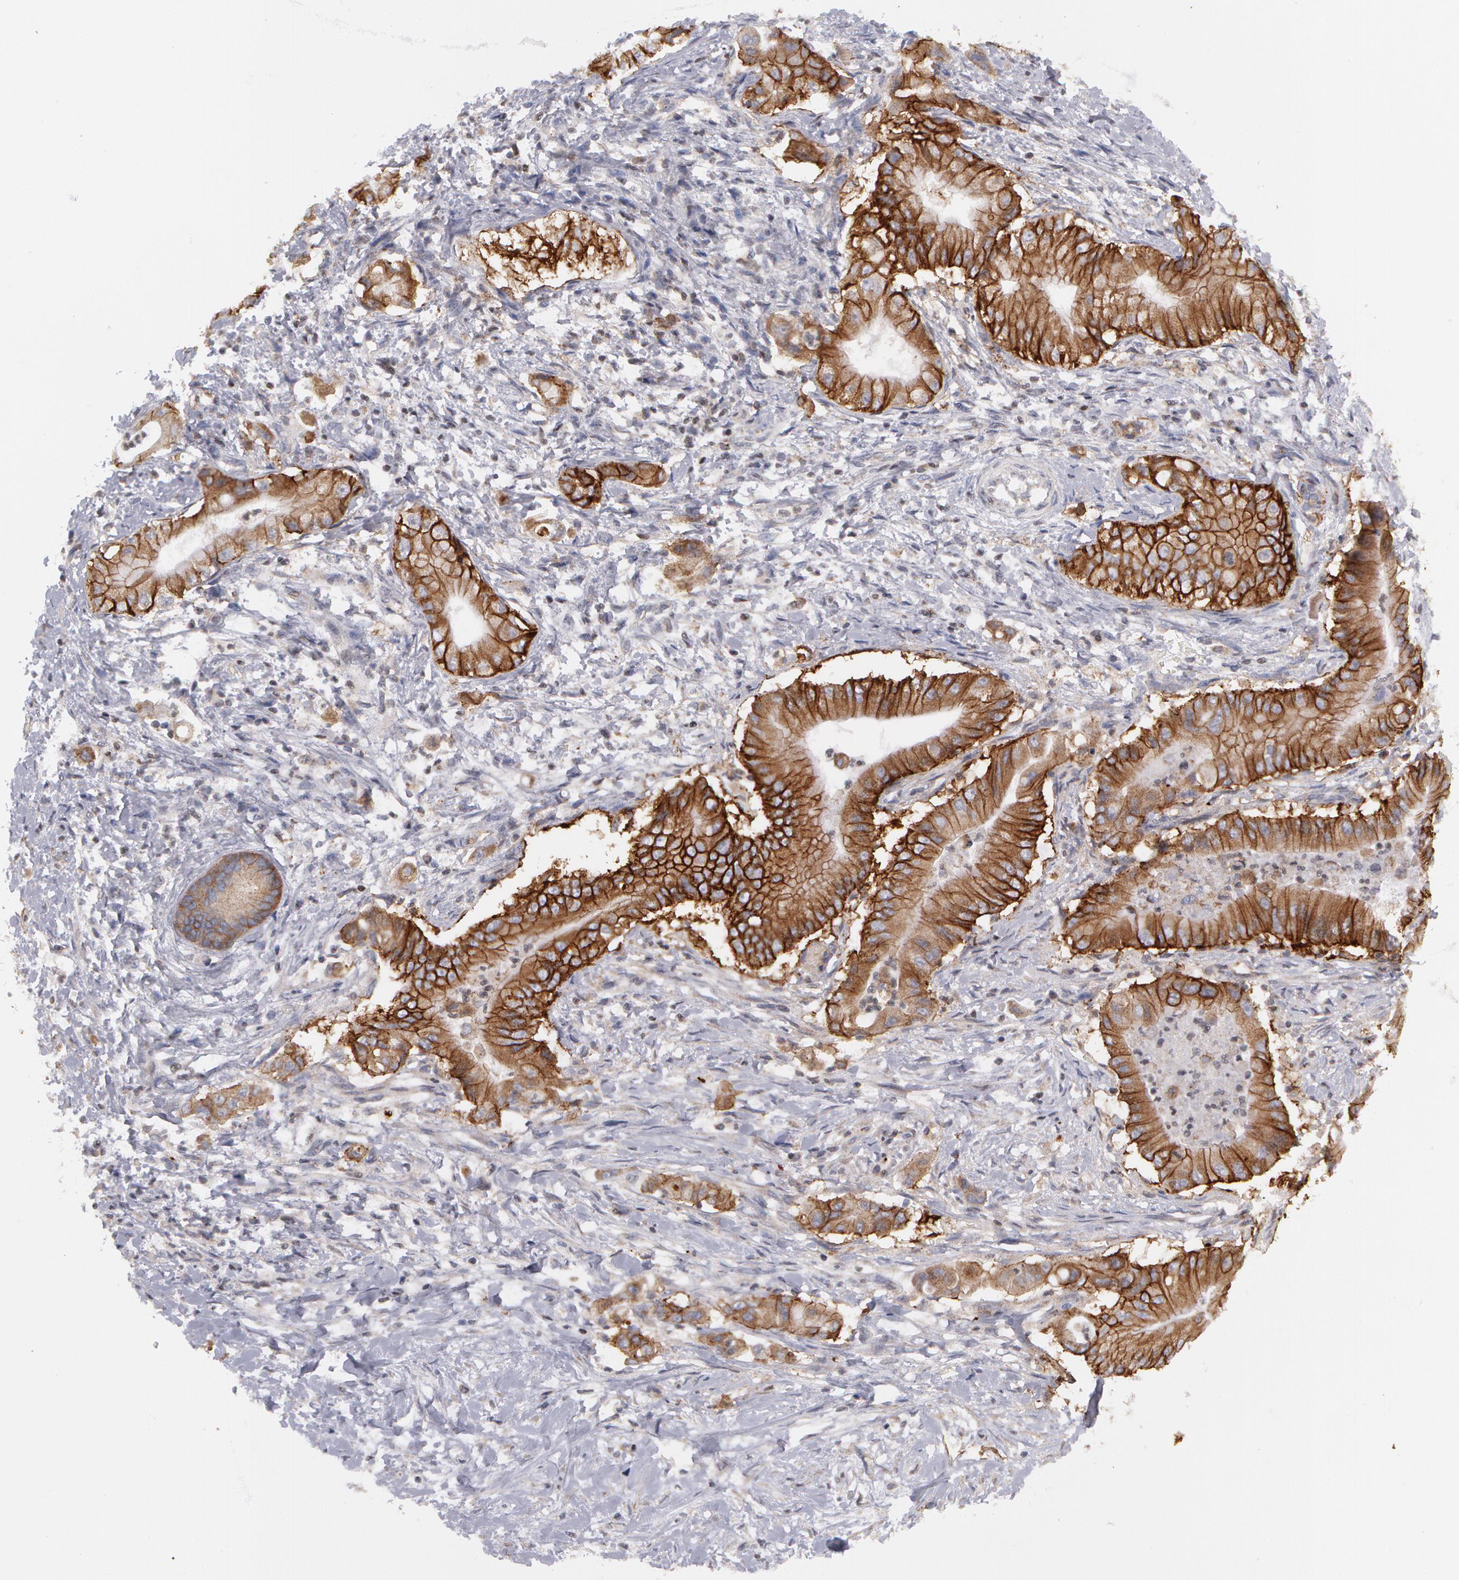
{"staining": {"intensity": "moderate", "quantity": ">75%", "location": "cytoplasmic/membranous"}, "tissue": "pancreatic cancer", "cell_type": "Tumor cells", "image_type": "cancer", "snomed": [{"axis": "morphology", "description": "Adenocarcinoma, NOS"}, {"axis": "topography", "description": "Pancreas"}], "caption": "A histopathology image of pancreatic cancer stained for a protein shows moderate cytoplasmic/membranous brown staining in tumor cells.", "gene": "ERBB2", "patient": {"sex": "male", "age": 62}}